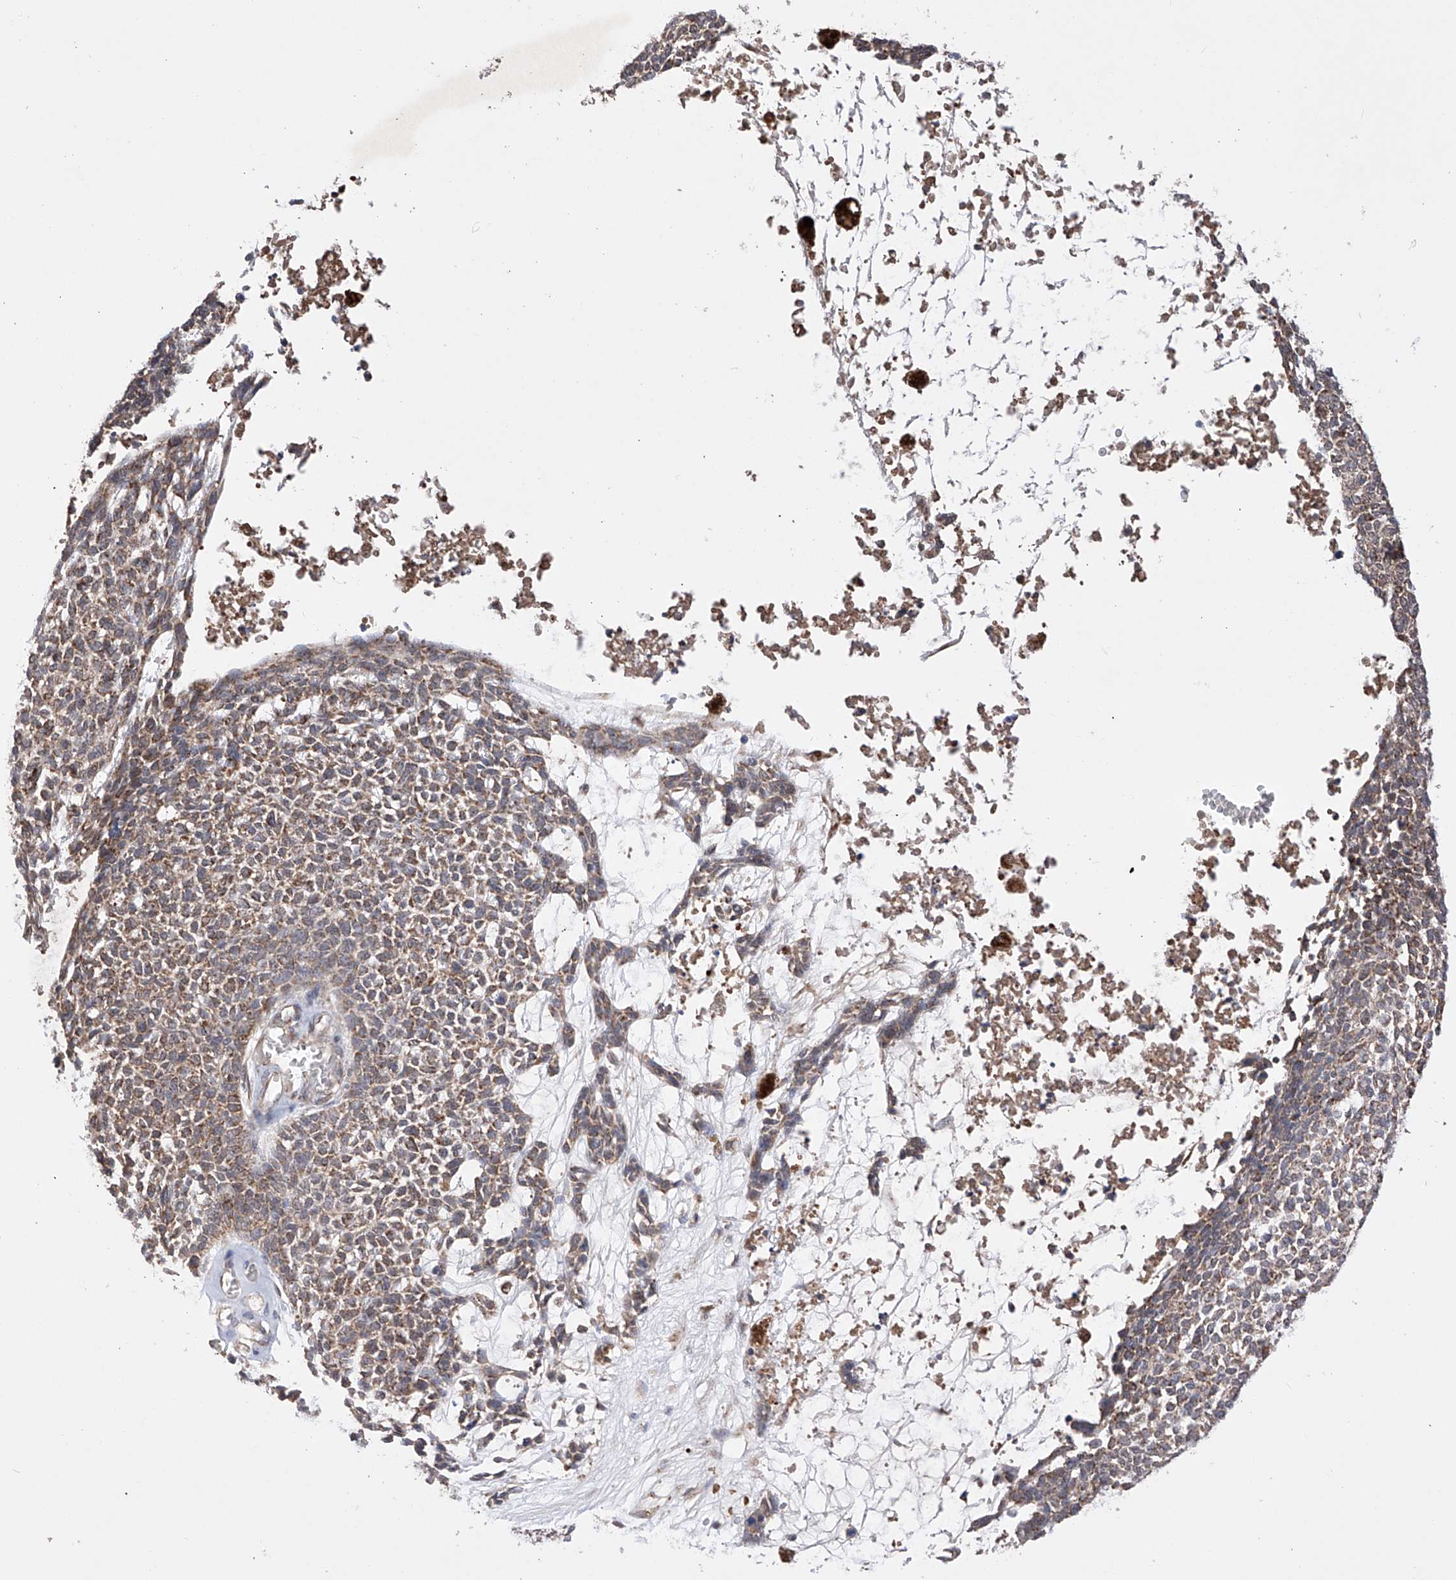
{"staining": {"intensity": "moderate", "quantity": "25%-75%", "location": "cytoplasmic/membranous"}, "tissue": "skin cancer", "cell_type": "Tumor cells", "image_type": "cancer", "snomed": [{"axis": "morphology", "description": "Basal cell carcinoma"}, {"axis": "topography", "description": "Skin"}], "caption": "This is a micrograph of immunohistochemistry (IHC) staining of skin cancer (basal cell carcinoma), which shows moderate positivity in the cytoplasmic/membranous of tumor cells.", "gene": "SDHAF4", "patient": {"sex": "female", "age": 84}}